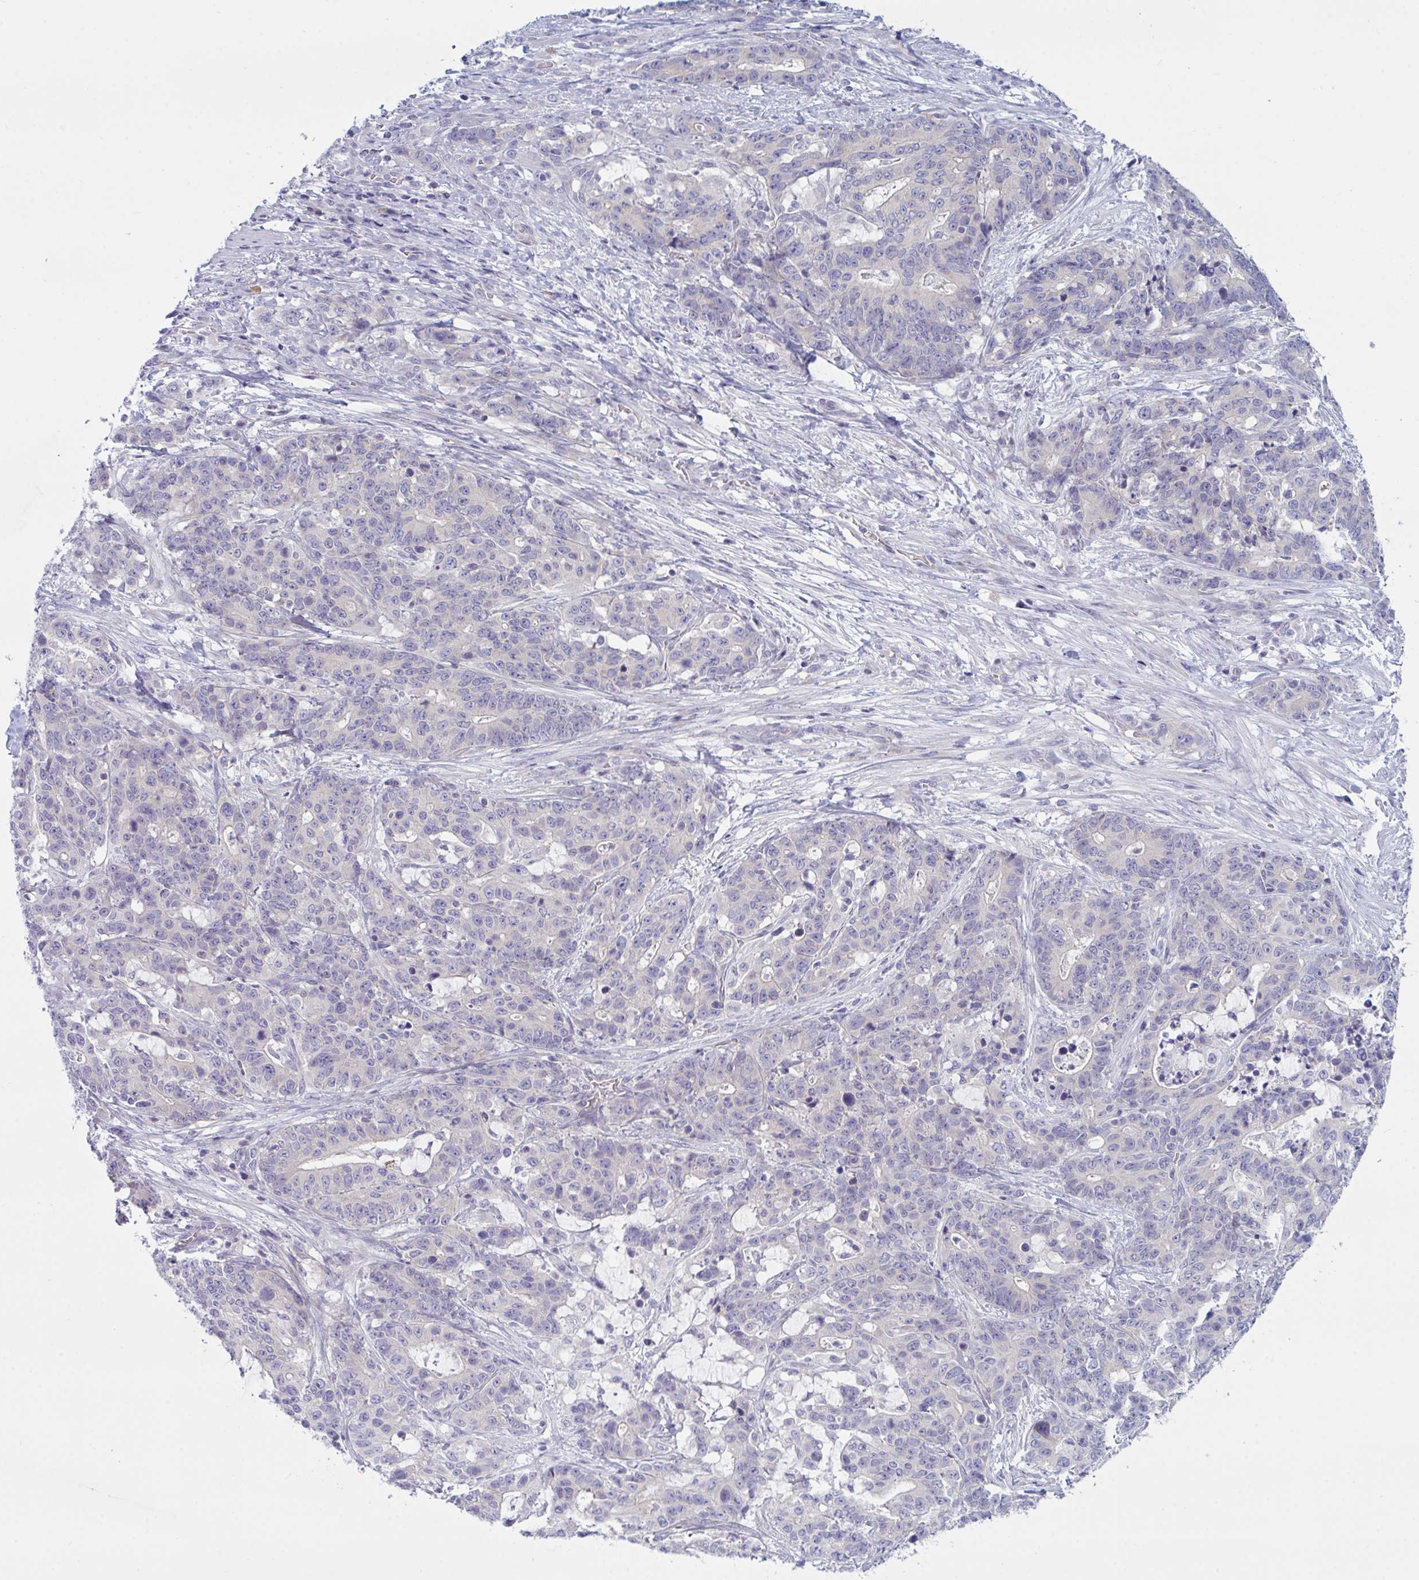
{"staining": {"intensity": "negative", "quantity": "none", "location": "none"}, "tissue": "stomach cancer", "cell_type": "Tumor cells", "image_type": "cancer", "snomed": [{"axis": "morphology", "description": "Normal tissue, NOS"}, {"axis": "morphology", "description": "Adenocarcinoma, NOS"}, {"axis": "topography", "description": "Stomach"}], "caption": "Tumor cells are negative for brown protein staining in stomach cancer (adenocarcinoma).", "gene": "NAA30", "patient": {"sex": "female", "age": 64}}